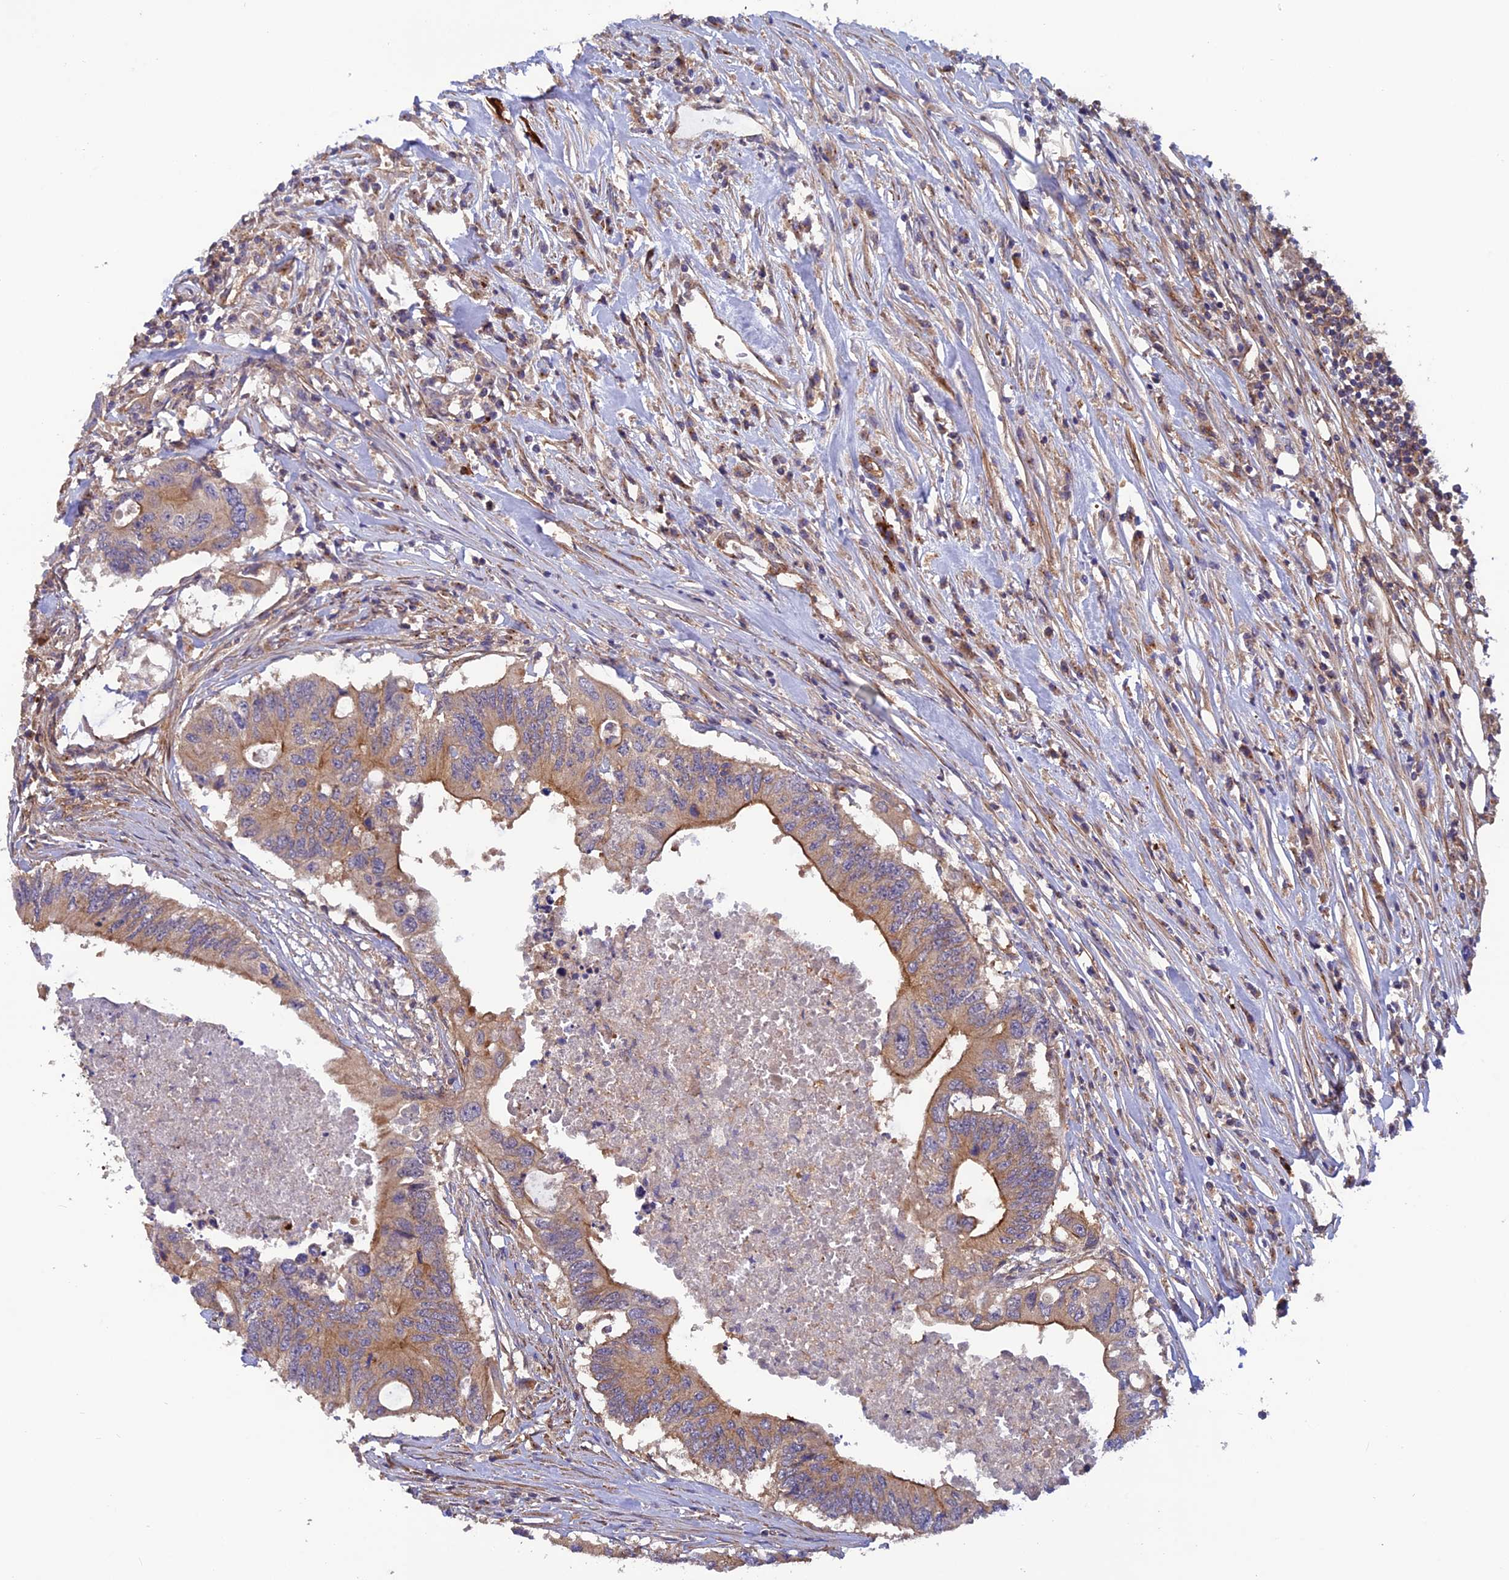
{"staining": {"intensity": "moderate", "quantity": ">75%", "location": "cytoplasmic/membranous"}, "tissue": "colorectal cancer", "cell_type": "Tumor cells", "image_type": "cancer", "snomed": [{"axis": "morphology", "description": "Adenocarcinoma, NOS"}, {"axis": "topography", "description": "Colon"}], "caption": "The photomicrograph reveals immunohistochemical staining of colorectal adenocarcinoma. There is moderate cytoplasmic/membranous positivity is appreciated in approximately >75% of tumor cells. The protein of interest is shown in brown color, while the nuclei are stained blue.", "gene": "ADAMTS15", "patient": {"sex": "male", "age": 71}}